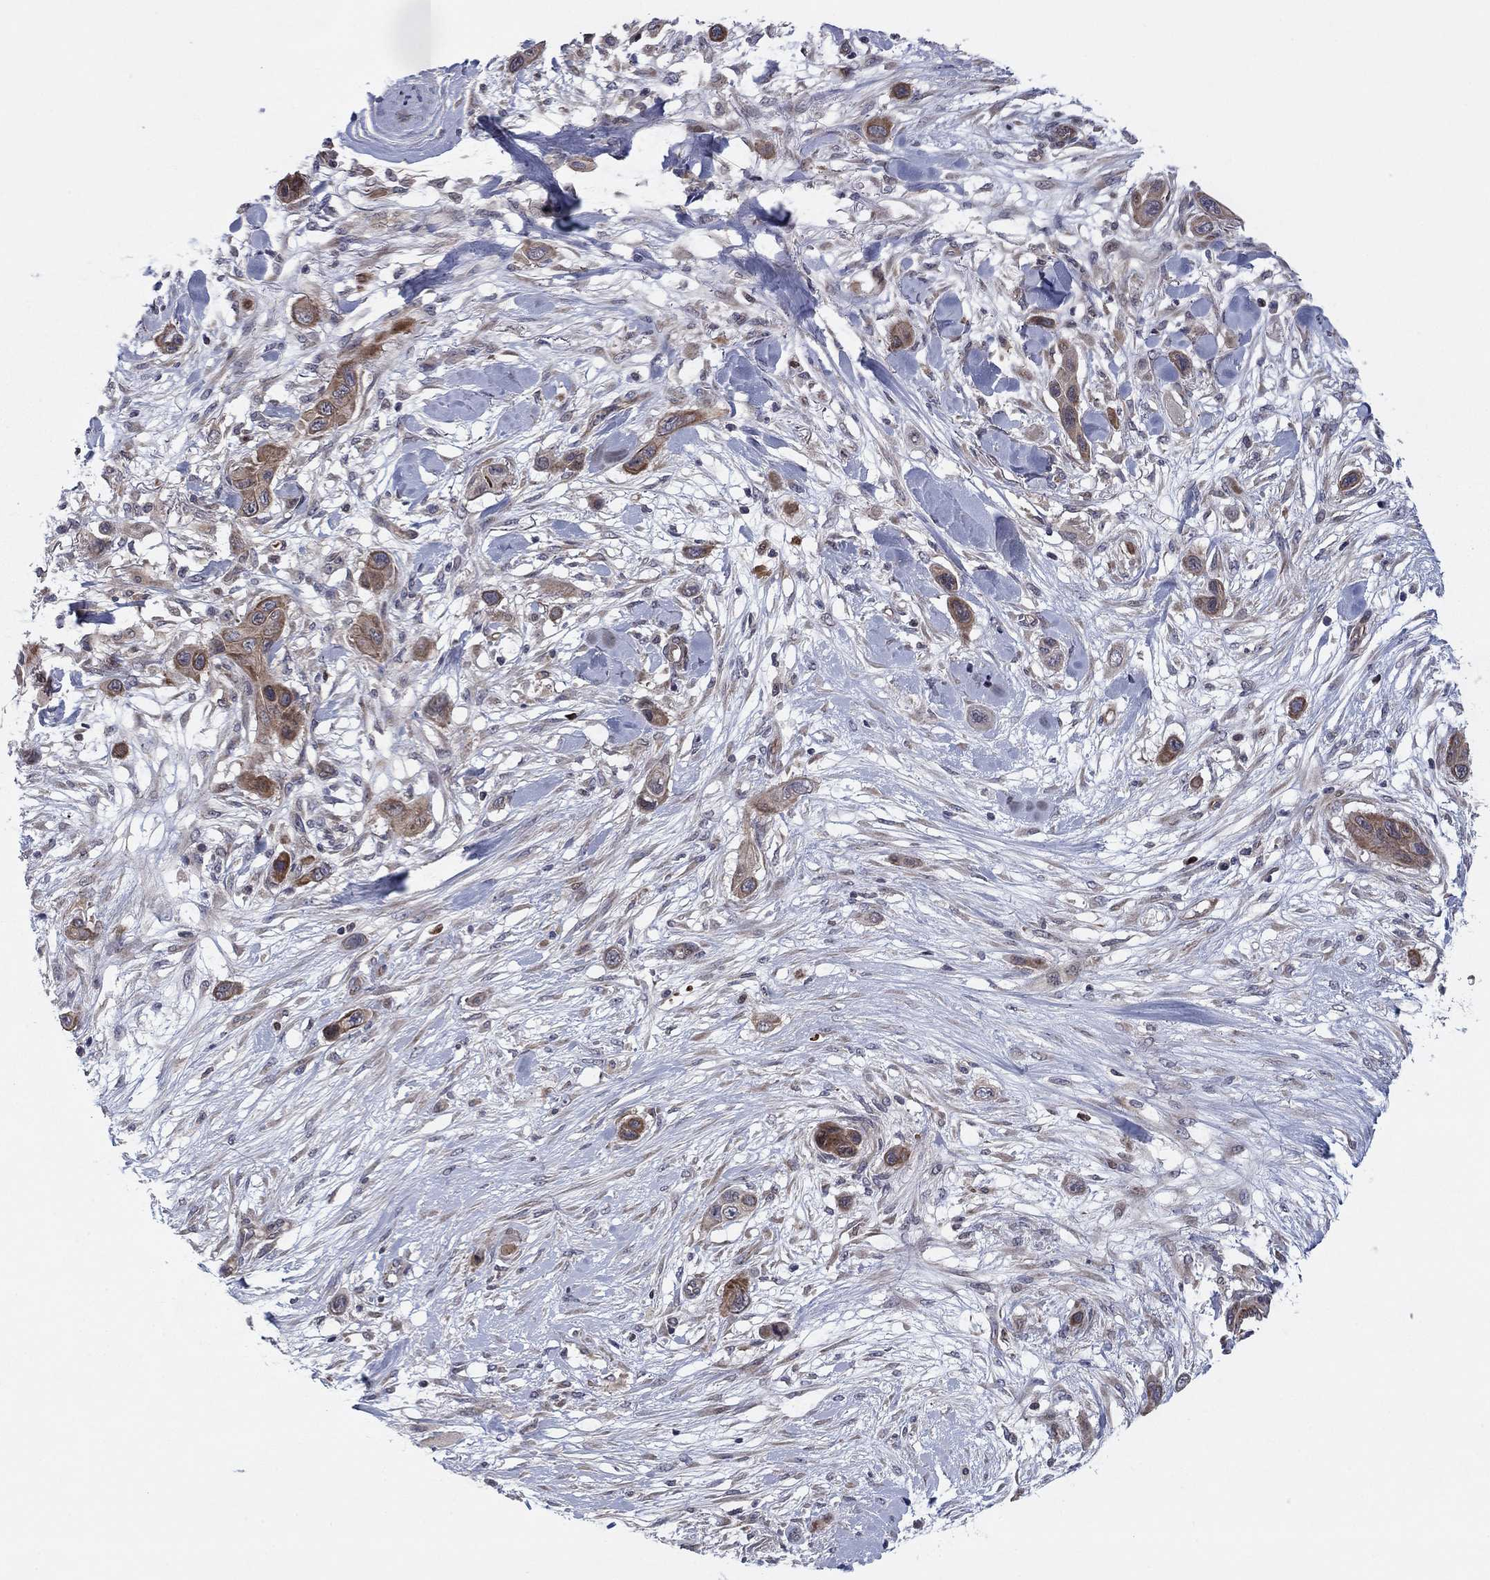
{"staining": {"intensity": "moderate", "quantity": "25%-75%", "location": "cytoplasmic/membranous,nuclear"}, "tissue": "skin cancer", "cell_type": "Tumor cells", "image_type": "cancer", "snomed": [{"axis": "morphology", "description": "Squamous cell carcinoma, NOS"}, {"axis": "topography", "description": "Skin"}], "caption": "A high-resolution photomicrograph shows immunohistochemistry staining of skin squamous cell carcinoma, which shows moderate cytoplasmic/membranous and nuclear positivity in about 25%-75% of tumor cells.", "gene": "BCL11A", "patient": {"sex": "male", "age": 79}}